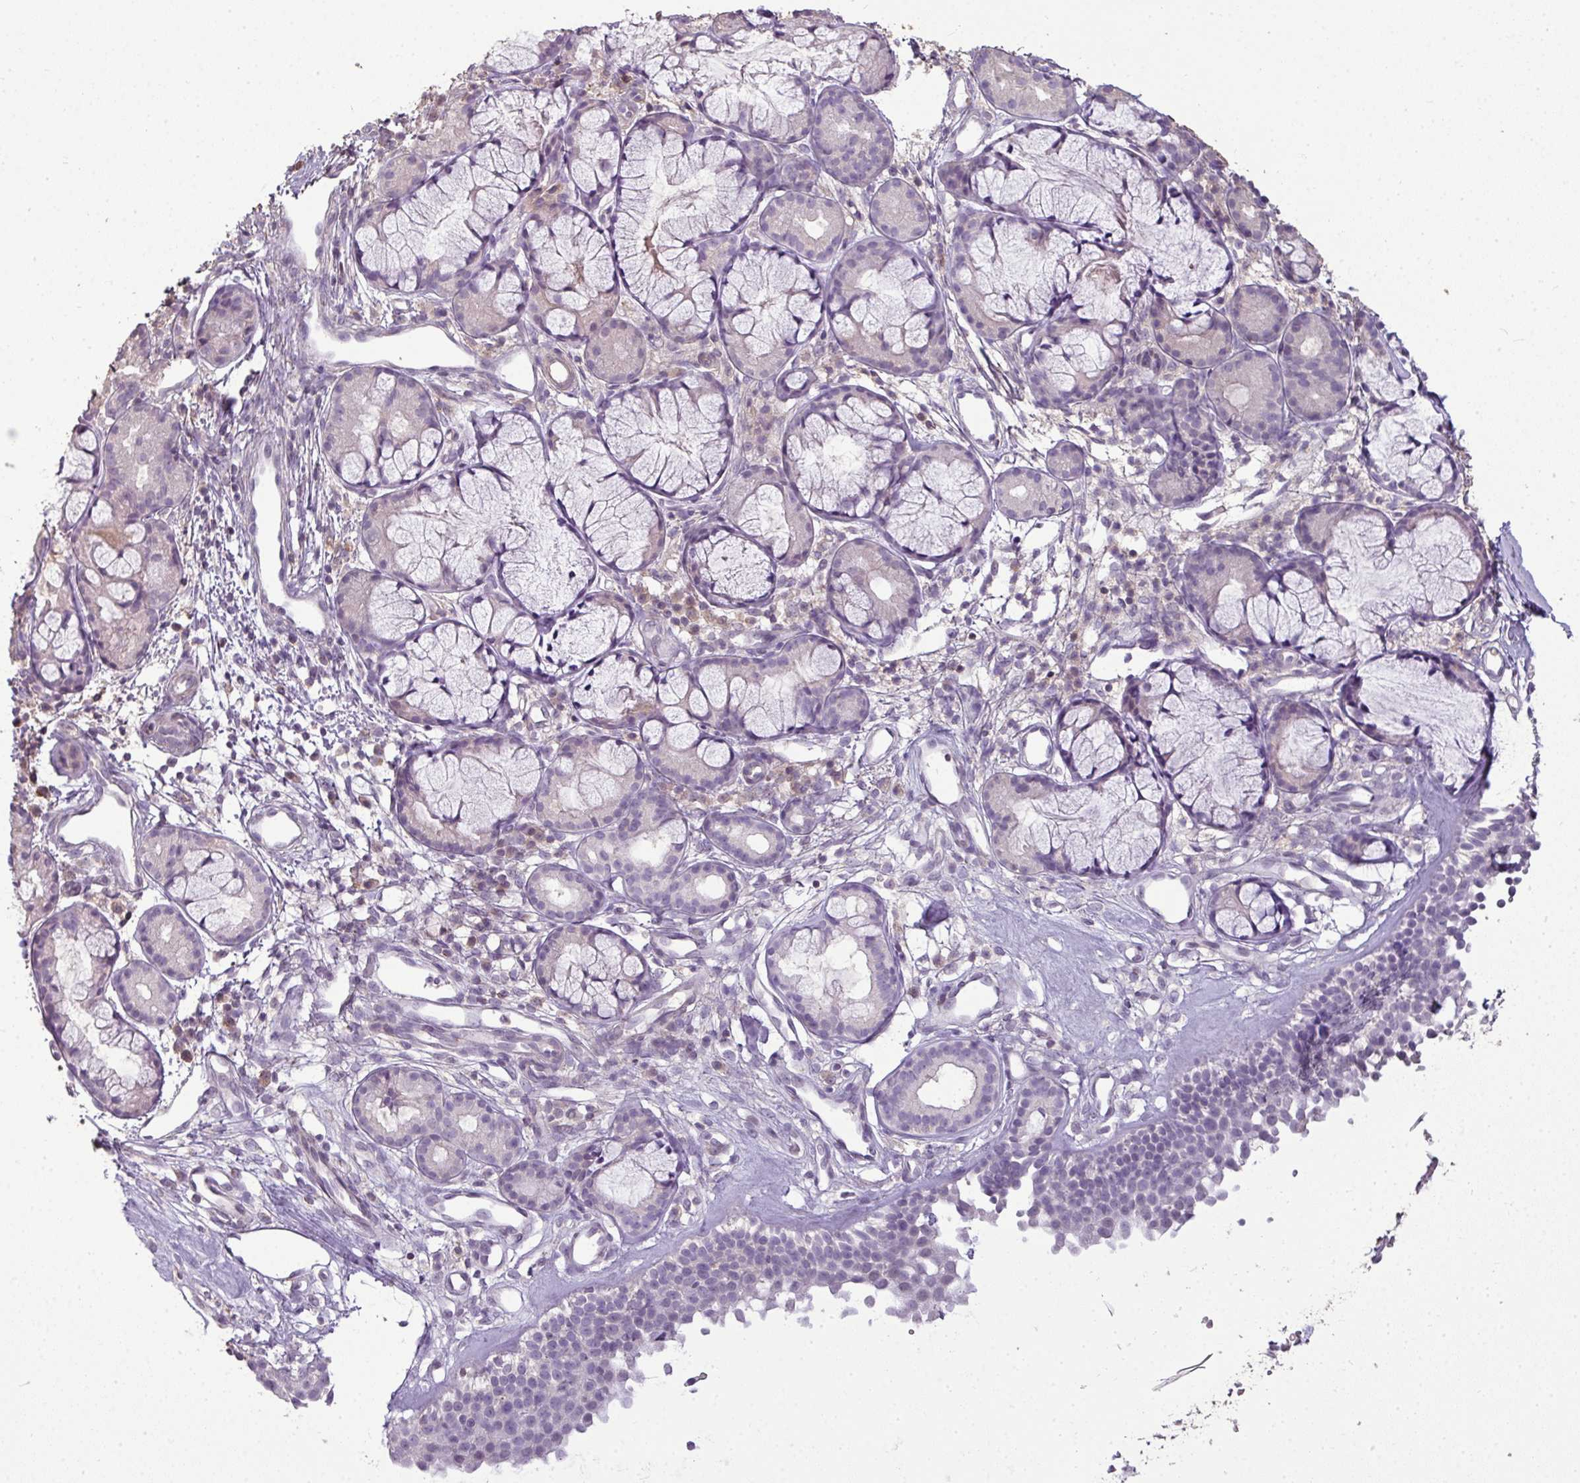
{"staining": {"intensity": "negative", "quantity": "none", "location": "none"}, "tissue": "nasopharynx", "cell_type": "Respiratory epithelial cells", "image_type": "normal", "snomed": [{"axis": "morphology", "description": "Normal tissue, NOS"}, {"axis": "topography", "description": "Nasopharynx"}], "caption": "Immunohistochemistry of unremarkable human nasopharynx exhibits no positivity in respiratory epithelial cells.", "gene": "LY9", "patient": {"sex": "female", "age": 62}}